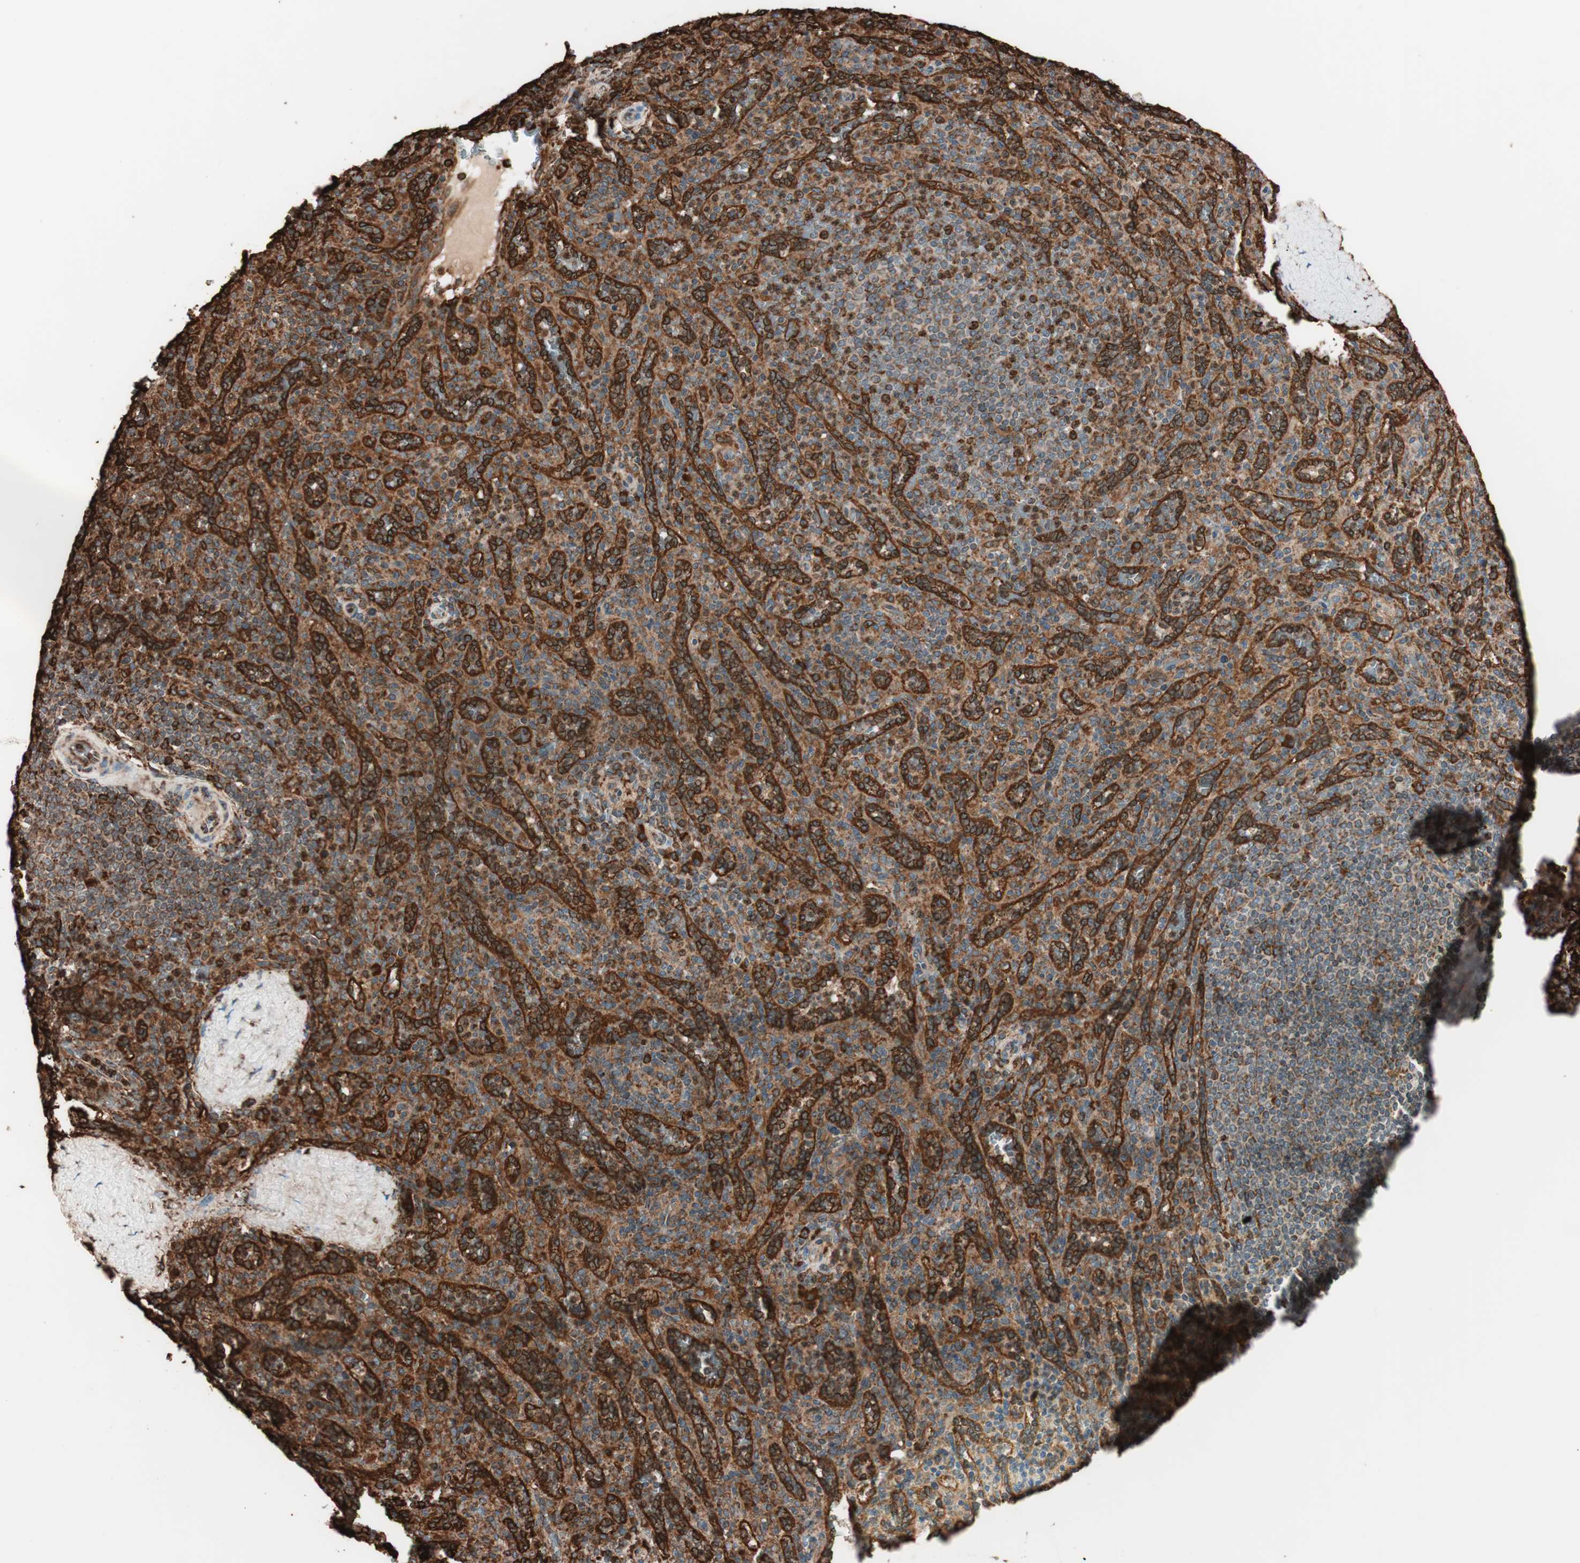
{"staining": {"intensity": "moderate", "quantity": ">75%", "location": "cytoplasmic/membranous"}, "tissue": "spleen", "cell_type": "Cells in red pulp", "image_type": "normal", "snomed": [{"axis": "morphology", "description": "Normal tissue, NOS"}, {"axis": "topography", "description": "Spleen"}], "caption": "Cells in red pulp display moderate cytoplasmic/membranous positivity in approximately >75% of cells in benign spleen.", "gene": "VEGFA", "patient": {"sex": "male", "age": 36}}